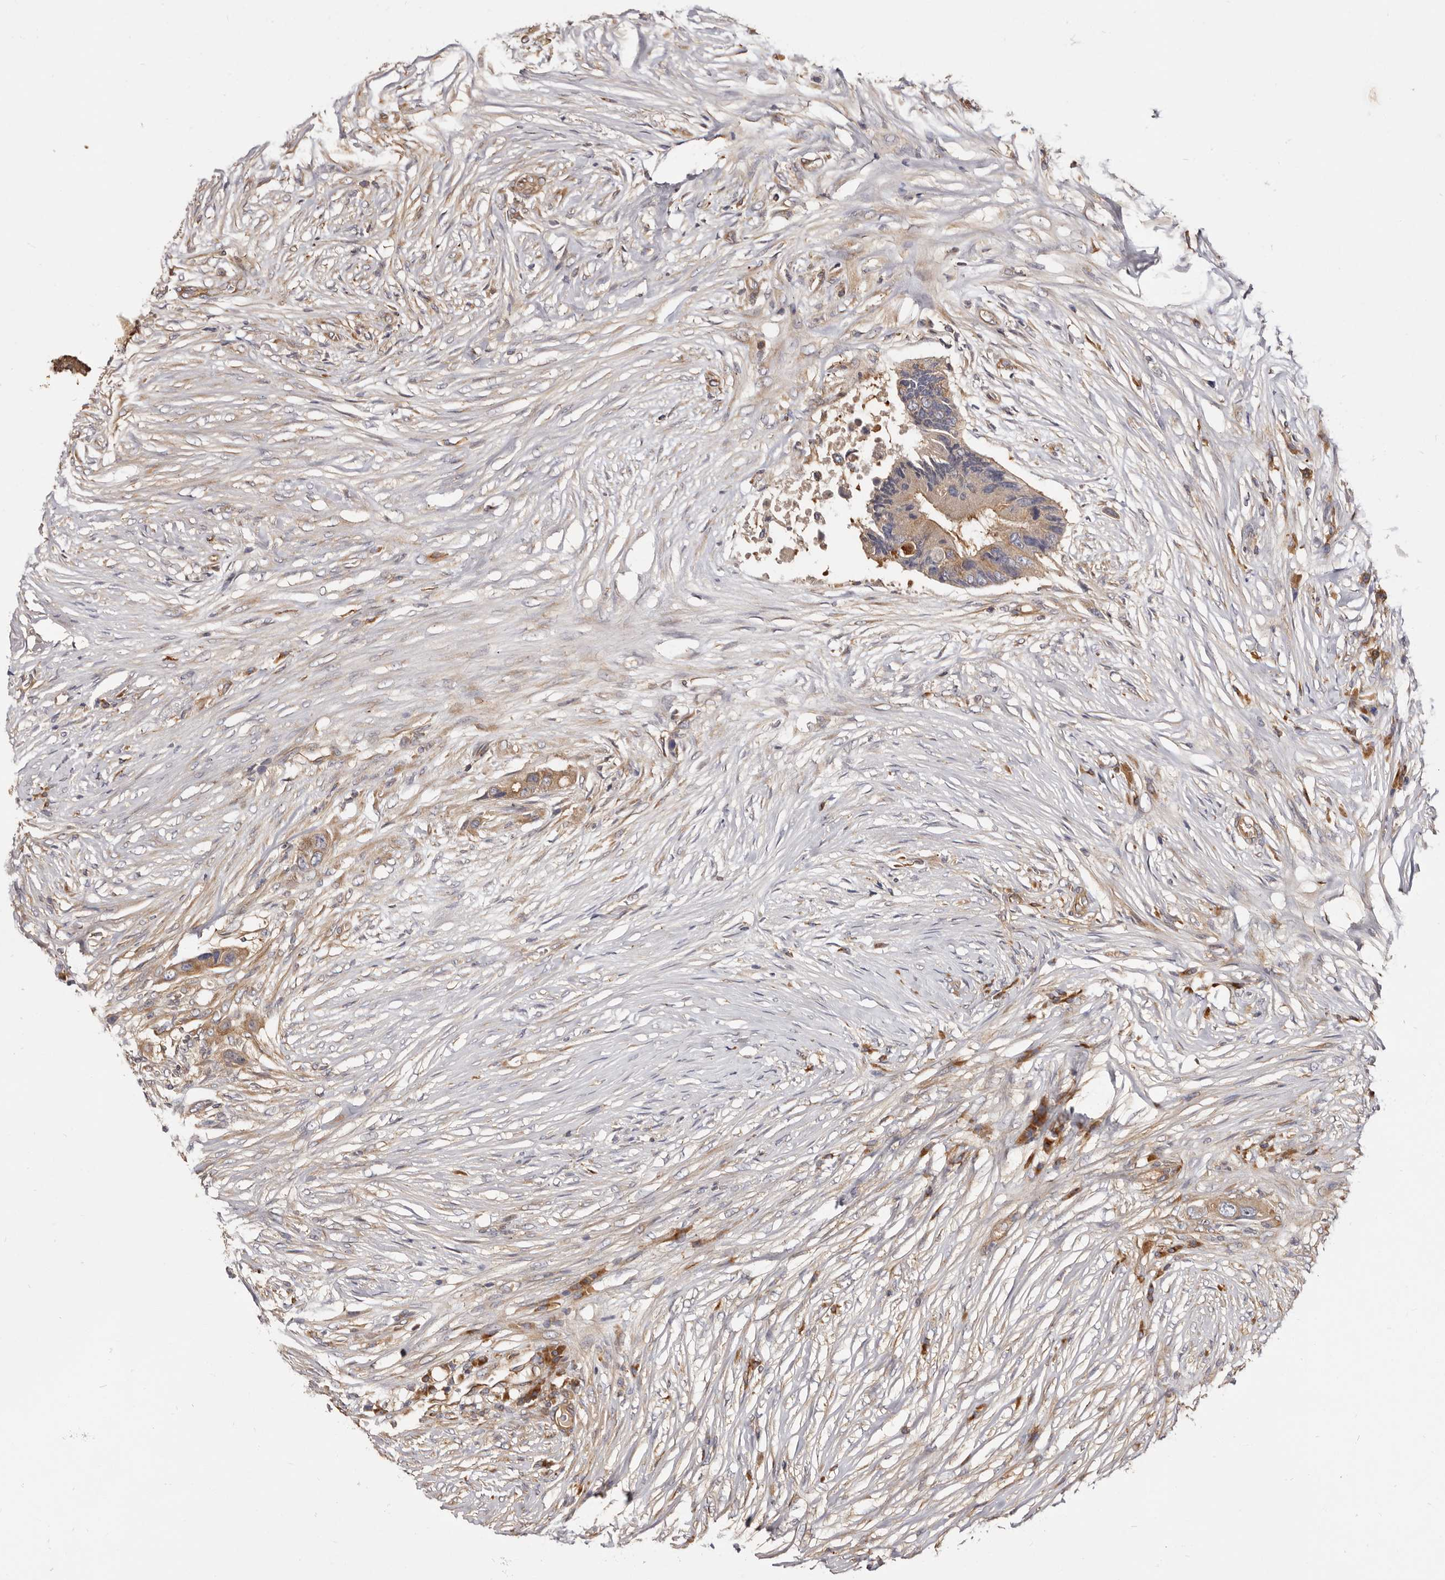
{"staining": {"intensity": "moderate", "quantity": "25%-75%", "location": "cytoplasmic/membranous"}, "tissue": "colorectal cancer", "cell_type": "Tumor cells", "image_type": "cancer", "snomed": [{"axis": "morphology", "description": "Adenocarcinoma, NOS"}, {"axis": "topography", "description": "Colon"}], "caption": "IHC image of human colorectal adenocarcinoma stained for a protein (brown), which demonstrates medium levels of moderate cytoplasmic/membranous staining in about 25%-75% of tumor cells.", "gene": "ADAMTS20", "patient": {"sex": "male", "age": 71}}